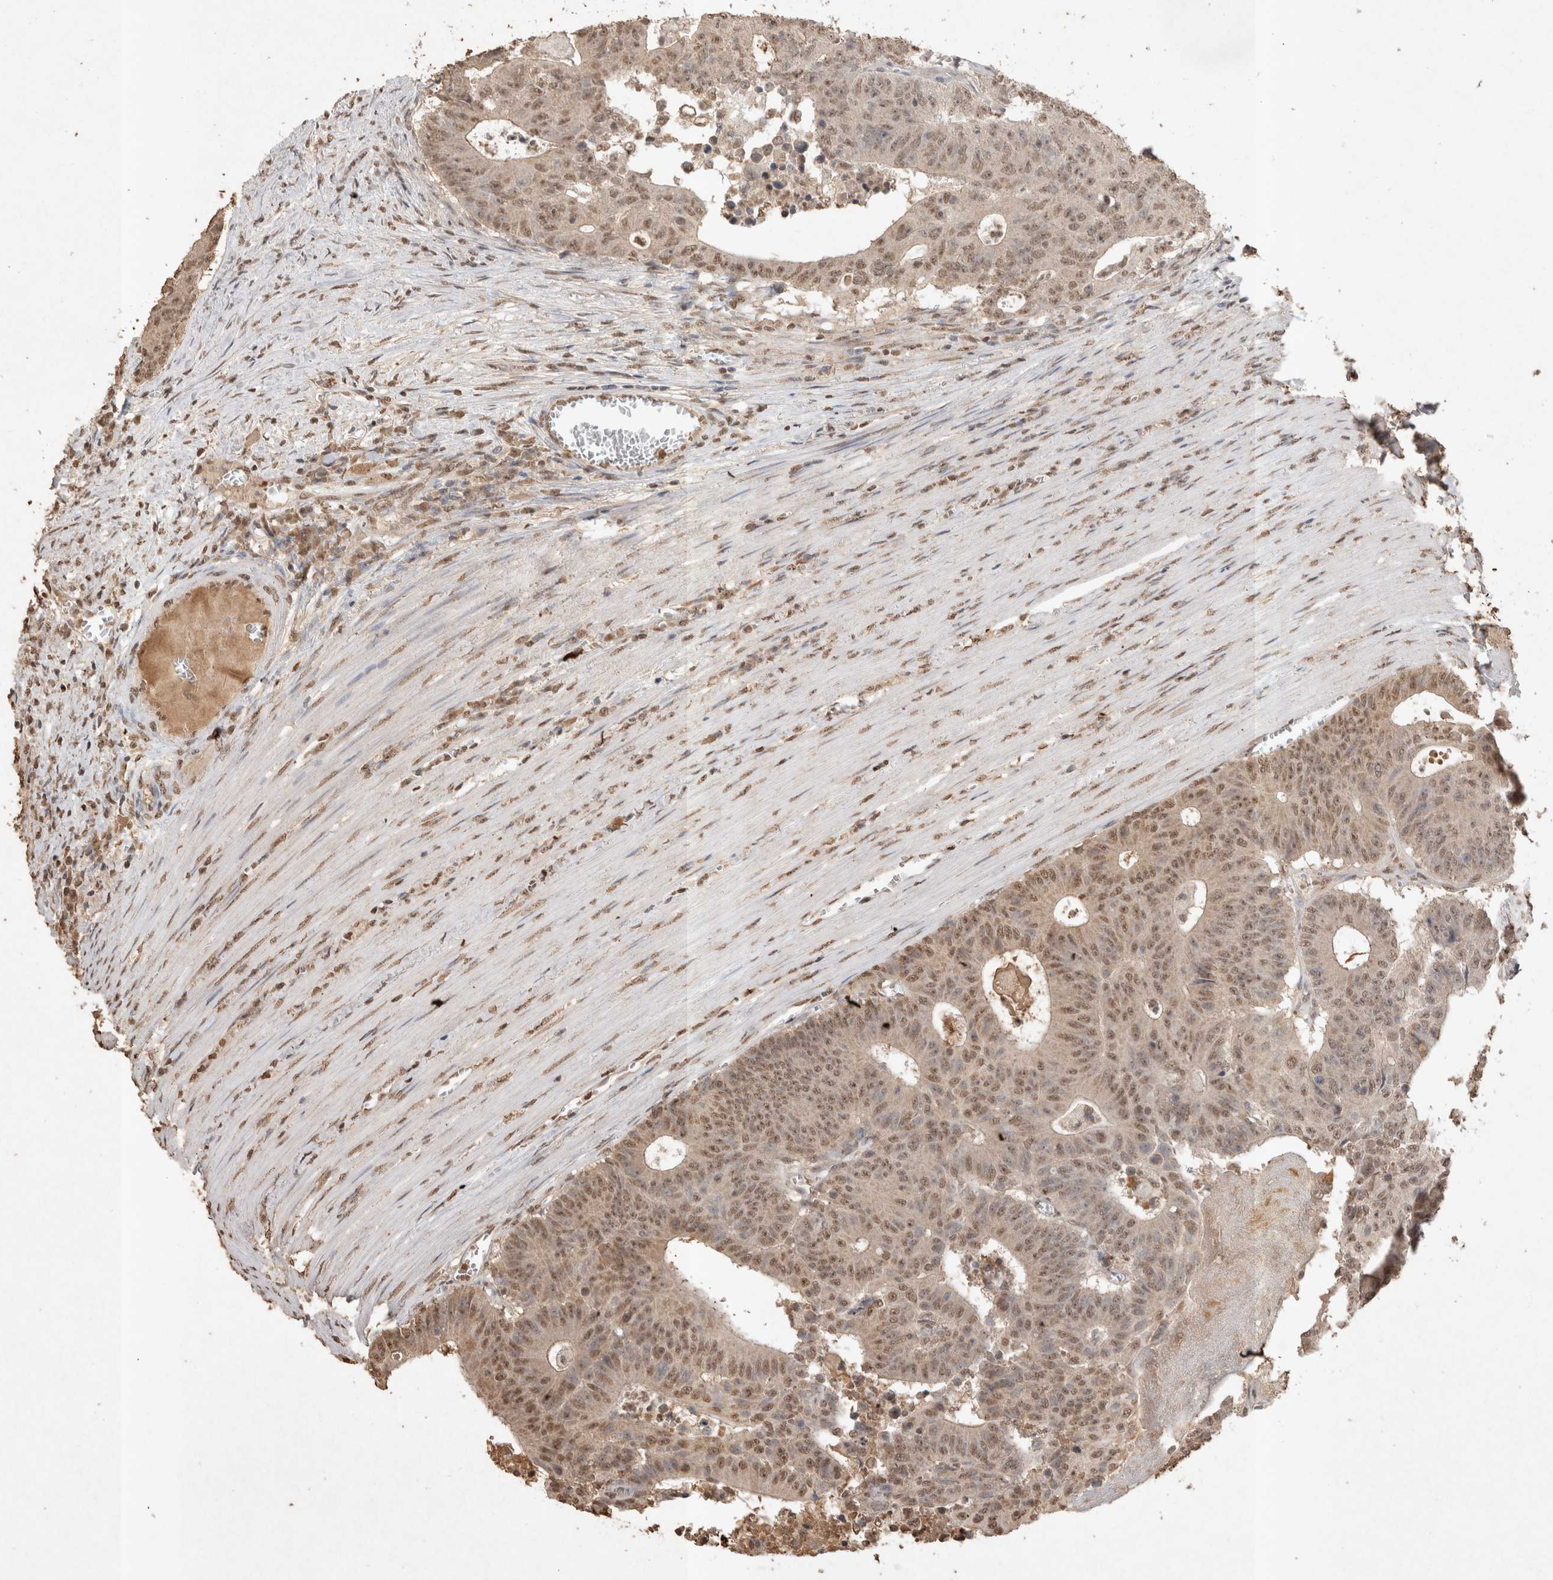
{"staining": {"intensity": "moderate", "quantity": ">75%", "location": "nuclear"}, "tissue": "colorectal cancer", "cell_type": "Tumor cells", "image_type": "cancer", "snomed": [{"axis": "morphology", "description": "Adenocarcinoma, NOS"}, {"axis": "topography", "description": "Colon"}], "caption": "Colorectal adenocarcinoma tissue demonstrates moderate nuclear staining in about >75% of tumor cells, visualized by immunohistochemistry. The staining was performed using DAB to visualize the protein expression in brown, while the nuclei were stained in blue with hematoxylin (Magnification: 20x).", "gene": "MLX", "patient": {"sex": "male", "age": 87}}